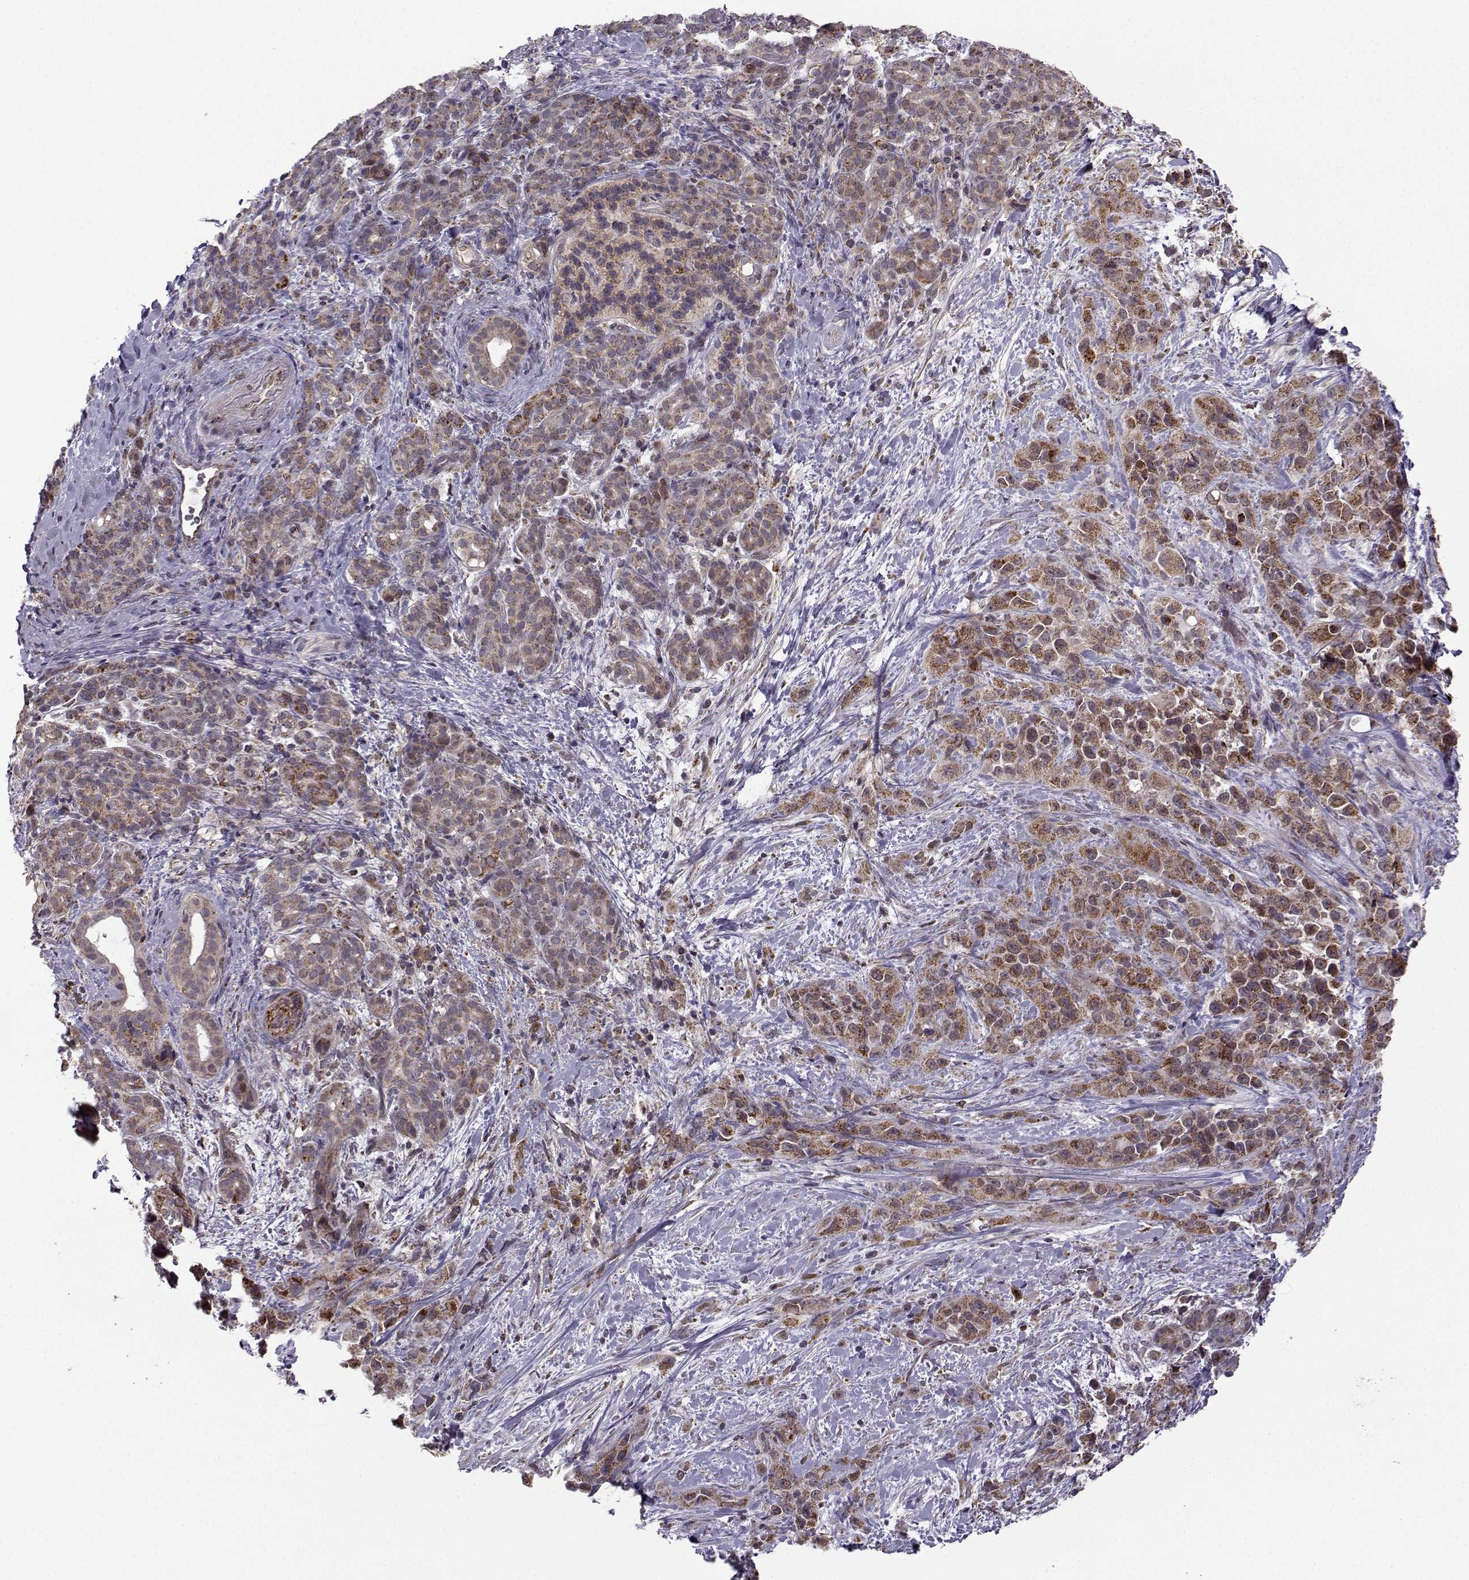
{"staining": {"intensity": "moderate", "quantity": ">75%", "location": "cytoplasmic/membranous"}, "tissue": "pancreatic cancer", "cell_type": "Tumor cells", "image_type": "cancer", "snomed": [{"axis": "morphology", "description": "Adenocarcinoma, NOS"}, {"axis": "topography", "description": "Pancreas"}], "caption": "Immunohistochemical staining of human pancreatic adenocarcinoma shows medium levels of moderate cytoplasmic/membranous protein expression in about >75% of tumor cells. (DAB (3,3'-diaminobenzidine) IHC, brown staining for protein, blue staining for nuclei).", "gene": "NECAB3", "patient": {"sex": "male", "age": 44}}